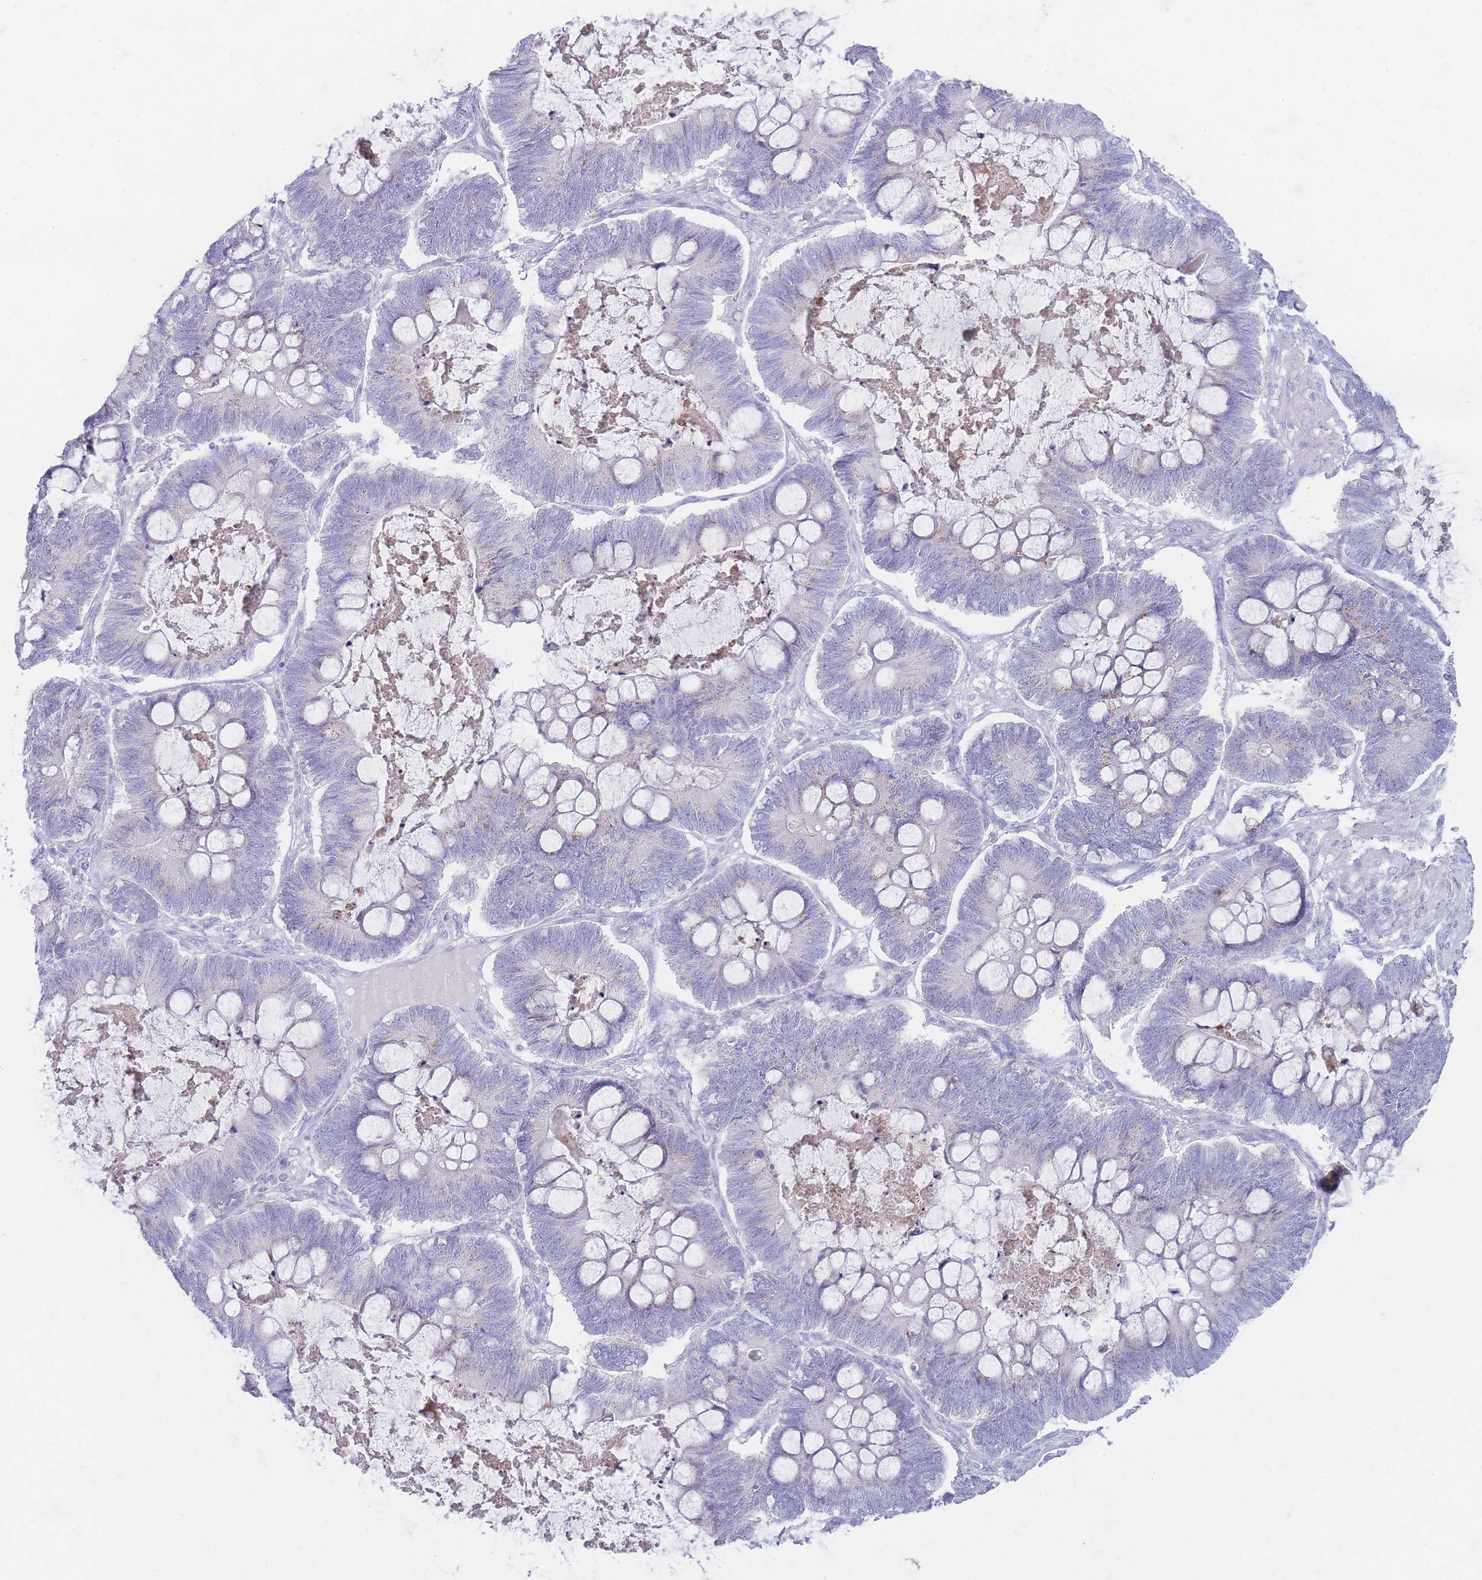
{"staining": {"intensity": "weak", "quantity": "<25%", "location": "cytoplasmic/membranous"}, "tissue": "ovarian cancer", "cell_type": "Tumor cells", "image_type": "cancer", "snomed": [{"axis": "morphology", "description": "Cystadenocarcinoma, mucinous, NOS"}, {"axis": "topography", "description": "Ovary"}], "caption": "A histopathology image of mucinous cystadenocarcinoma (ovarian) stained for a protein demonstrates no brown staining in tumor cells.", "gene": "NKX1-2", "patient": {"sex": "female", "age": 61}}